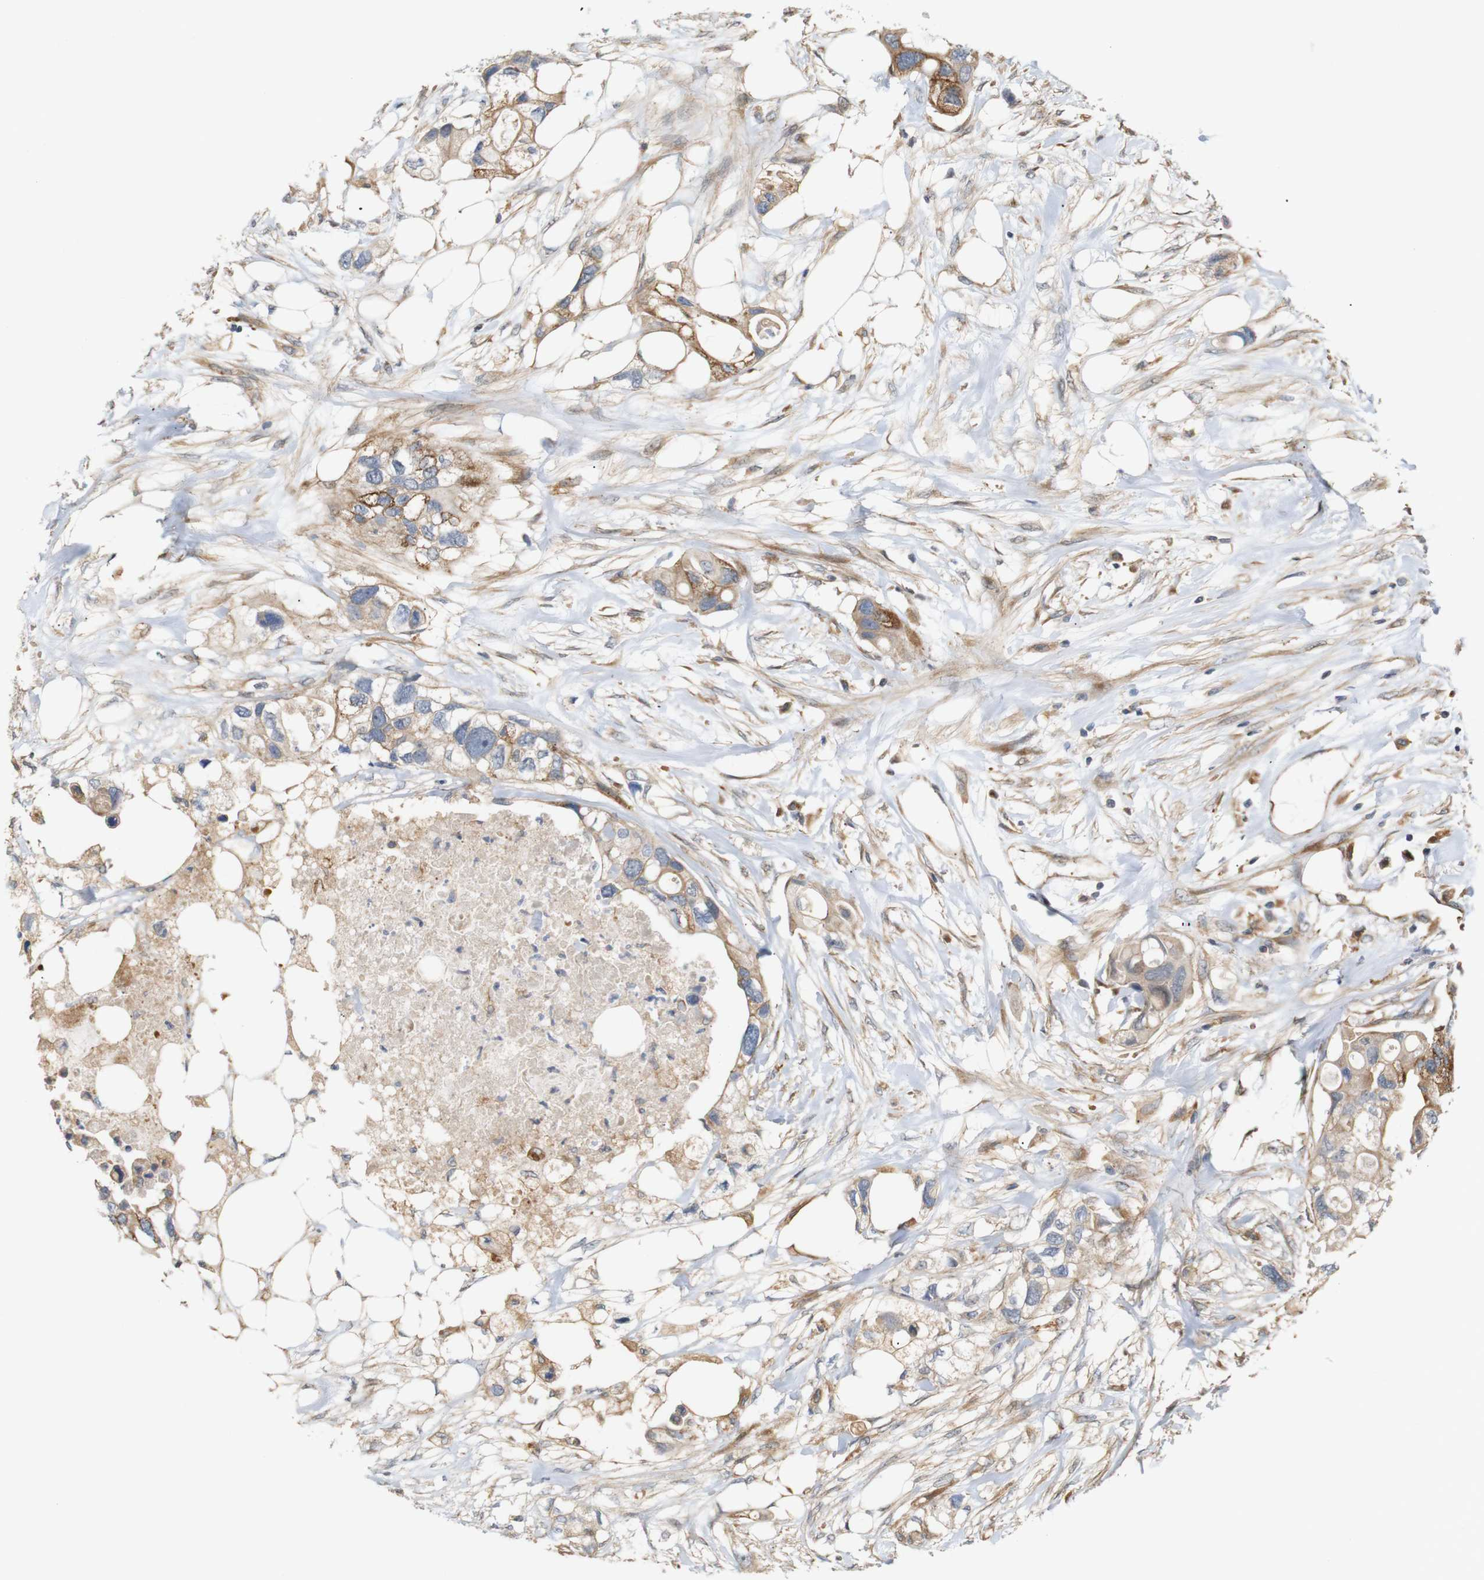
{"staining": {"intensity": "moderate", "quantity": ">75%", "location": "cytoplasmic/membranous"}, "tissue": "colorectal cancer", "cell_type": "Tumor cells", "image_type": "cancer", "snomed": [{"axis": "morphology", "description": "Adenocarcinoma, NOS"}, {"axis": "topography", "description": "Colon"}], "caption": "Colorectal cancer (adenocarcinoma) stained with DAB immunohistochemistry (IHC) exhibits medium levels of moderate cytoplasmic/membranous expression in about >75% of tumor cells.", "gene": "RPTOR", "patient": {"sex": "female", "age": 57}}